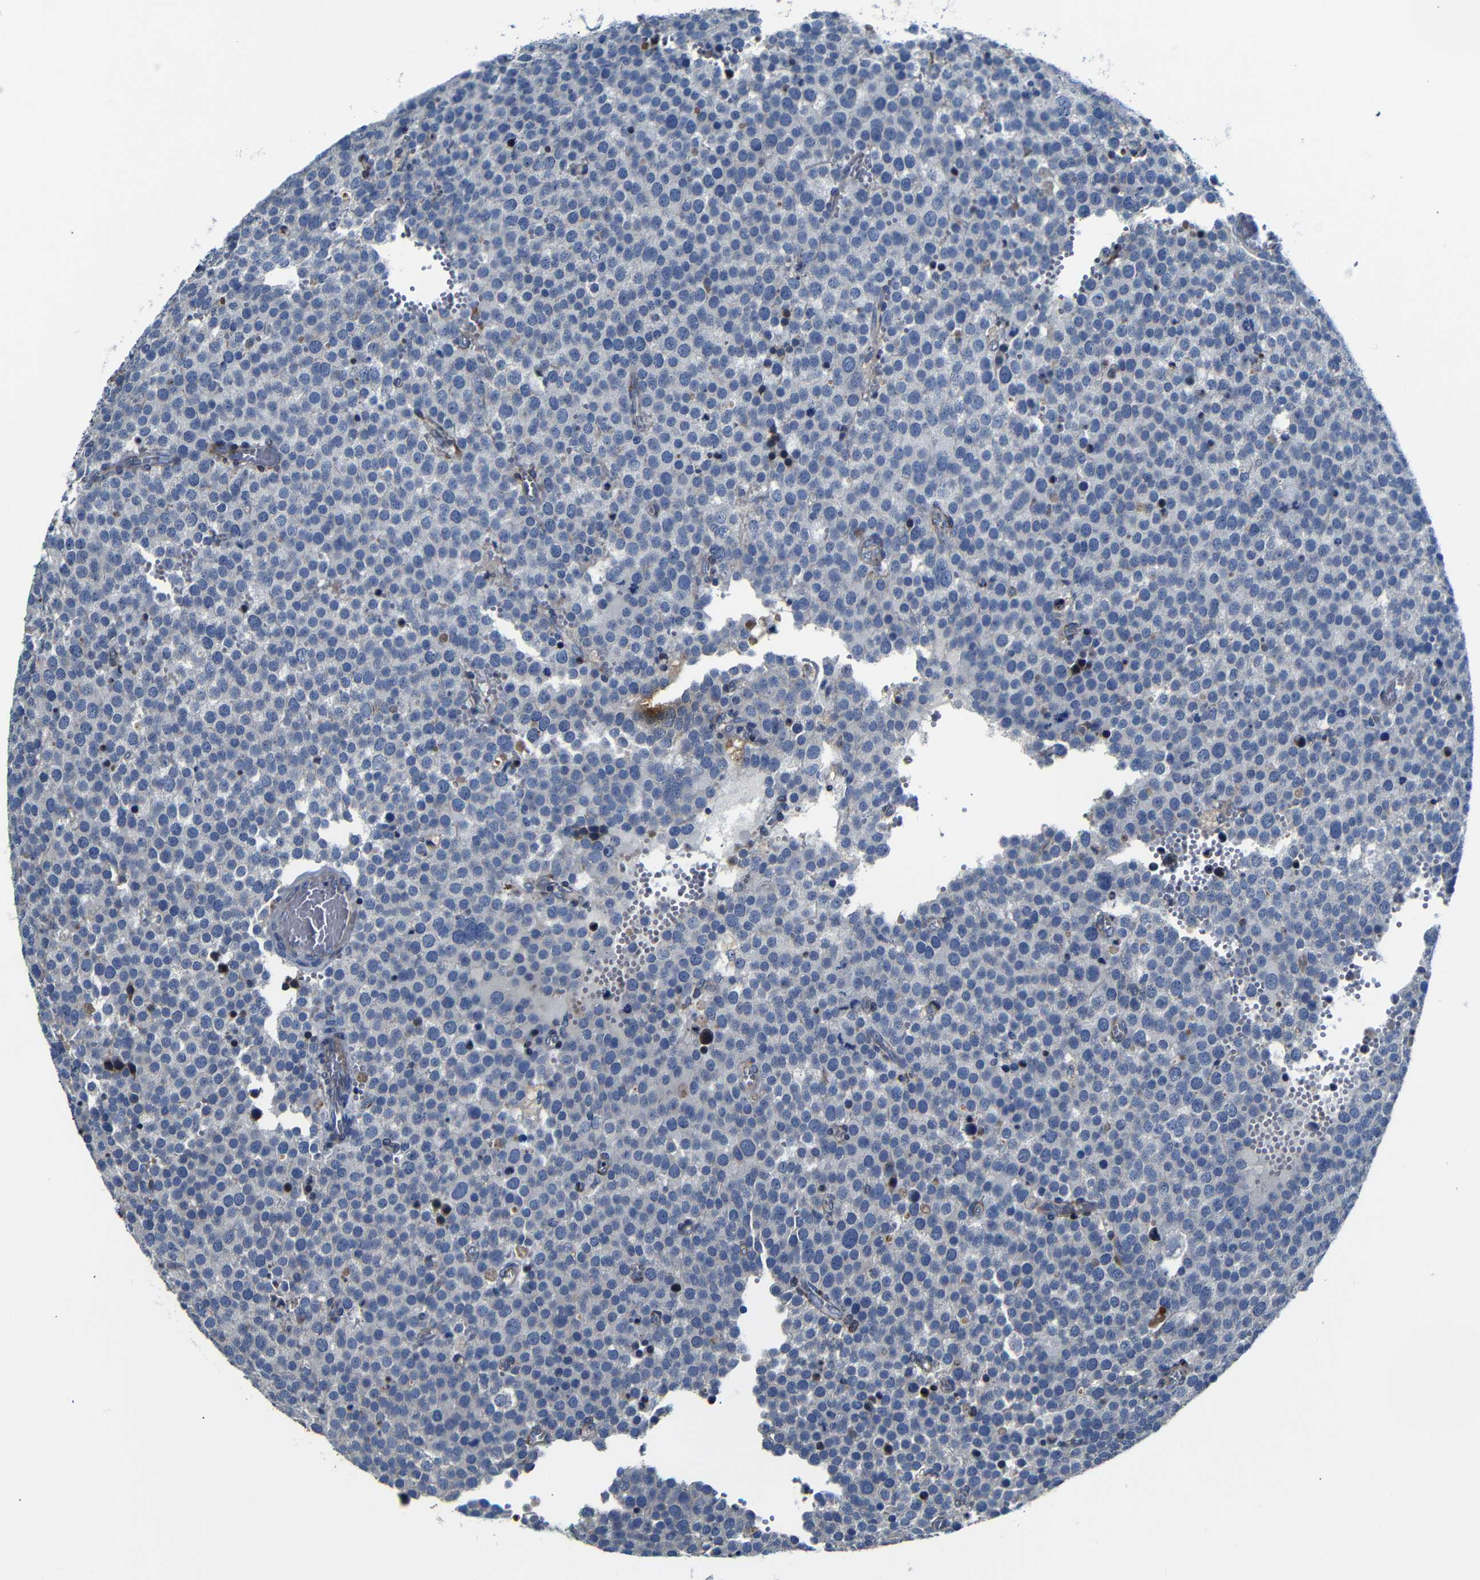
{"staining": {"intensity": "negative", "quantity": "none", "location": "none"}, "tissue": "testis cancer", "cell_type": "Tumor cells", "image_type": "cancer", "snomed": [{"axis": "morphology", "description": "Normal tissue, NOS"}, {"axis": "morphology", "description": "Seminoma, NOS"}, {"axis": "topography", "description": "Testis"}], "caption": "High power microscopy image of an immunohistochemistry (IHC) histopathology image of testis seminoma, revealing no significant expression in tumor cells. Brightfield microscopy of immunohistochemistry stained with DAB (brown) and hematoxylin (blue), captured at high magnification.", "gene": "AFDN", "patient": {"sex": "male", "age": 71}}